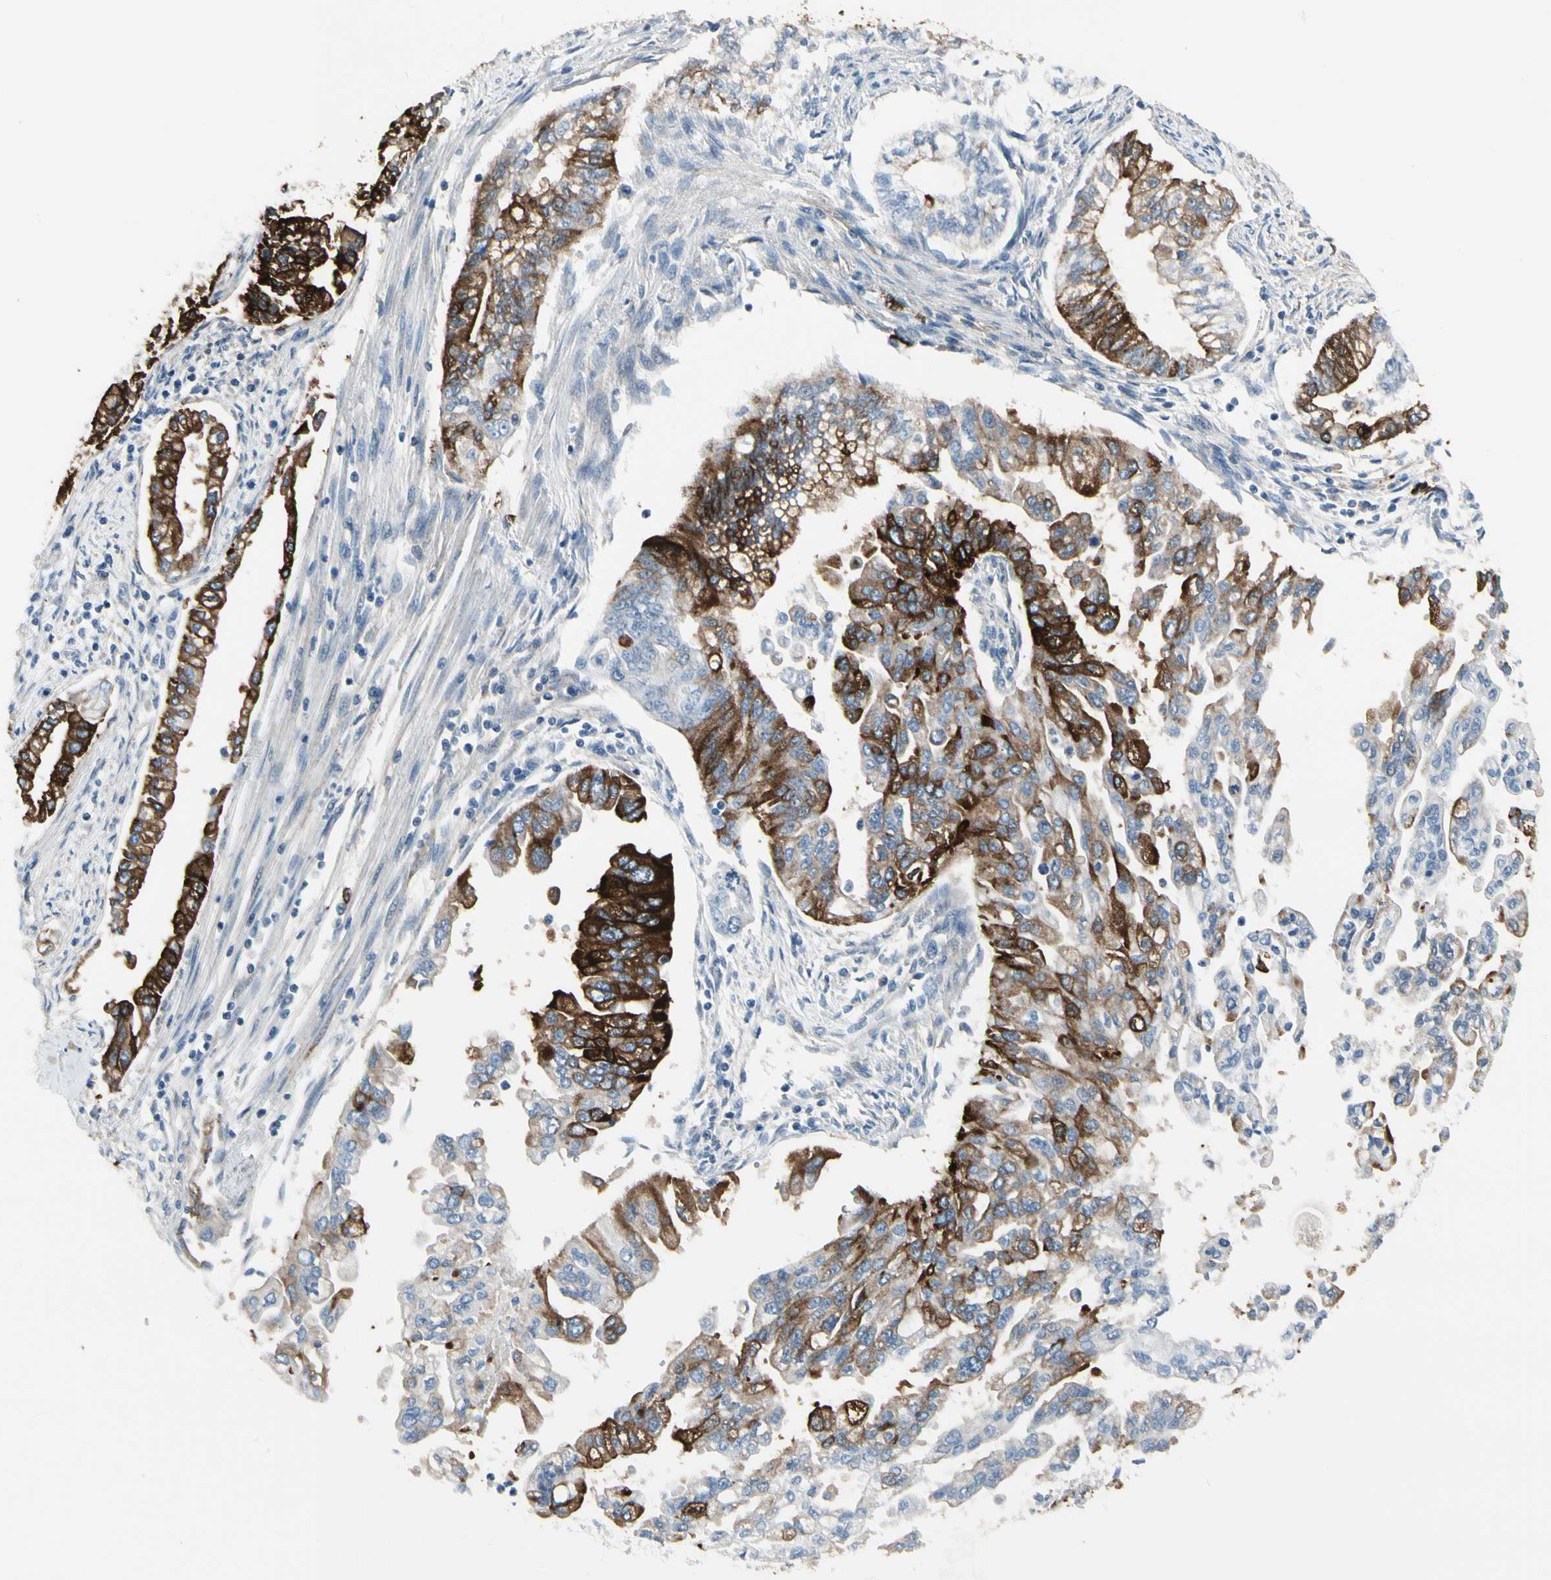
{"staining": {"intensity": "strong", "quantity": "25%-75%", "location": "cytoplasmic/membranous"}, "tissue": "pancreatic cancer", "cell_type": "Tumor cells", "image_type": "cancer", "snomed": [{"axis": "morphology", "description": "Normal tissue, NOS"}, {"axis": "topography", "description": "Pancreas"}], "caption": "Strong cytoplasmic/membranous expression is identified in about 25%-75% of tumor cells in pancreatic cancer.", "gene": "PIGR", "patient": {"sex": "male", "age": 42}}